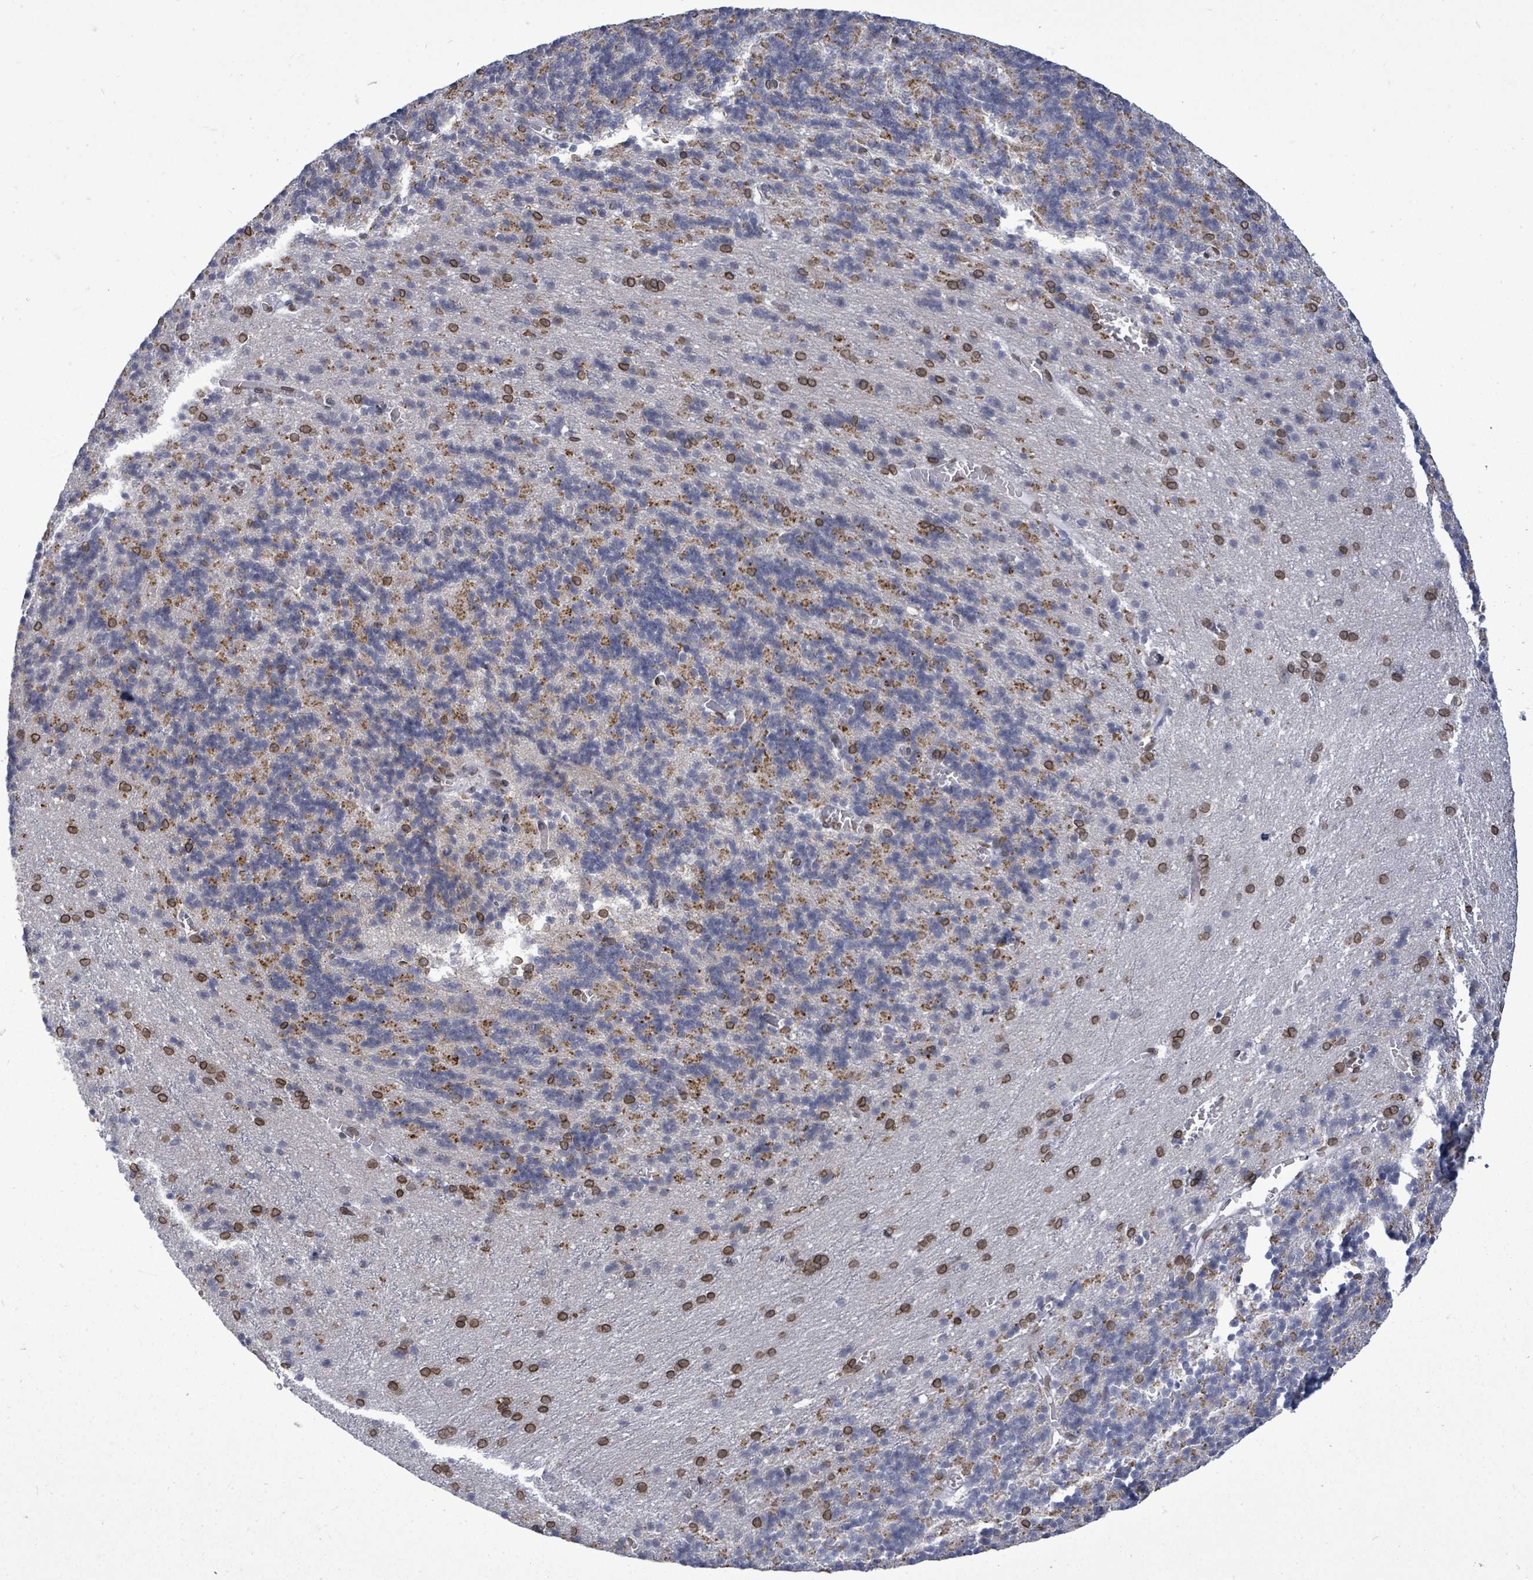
{"staining": {"intensity": "moderate", "quantity": "<25%", "location": "cytoplasmic/membranous"}, "tissue": "cerebellum", "cell_type": "Cells in granular layer", "image_type": "normal", "snomed": [{"axis": "morphology", "description": "Normal tissue, NOS"}, {"axis": "topography", "description": "Cerebellum"}], "caption": "DAB immunohistochemical staining of benign cerebellum displays moderate cytoplasmic/membranous protein expression in approximately <25% of cells in granular layer.", "gene": "ARFGAP1", "patient": {"sex": "male", "age": 37}}